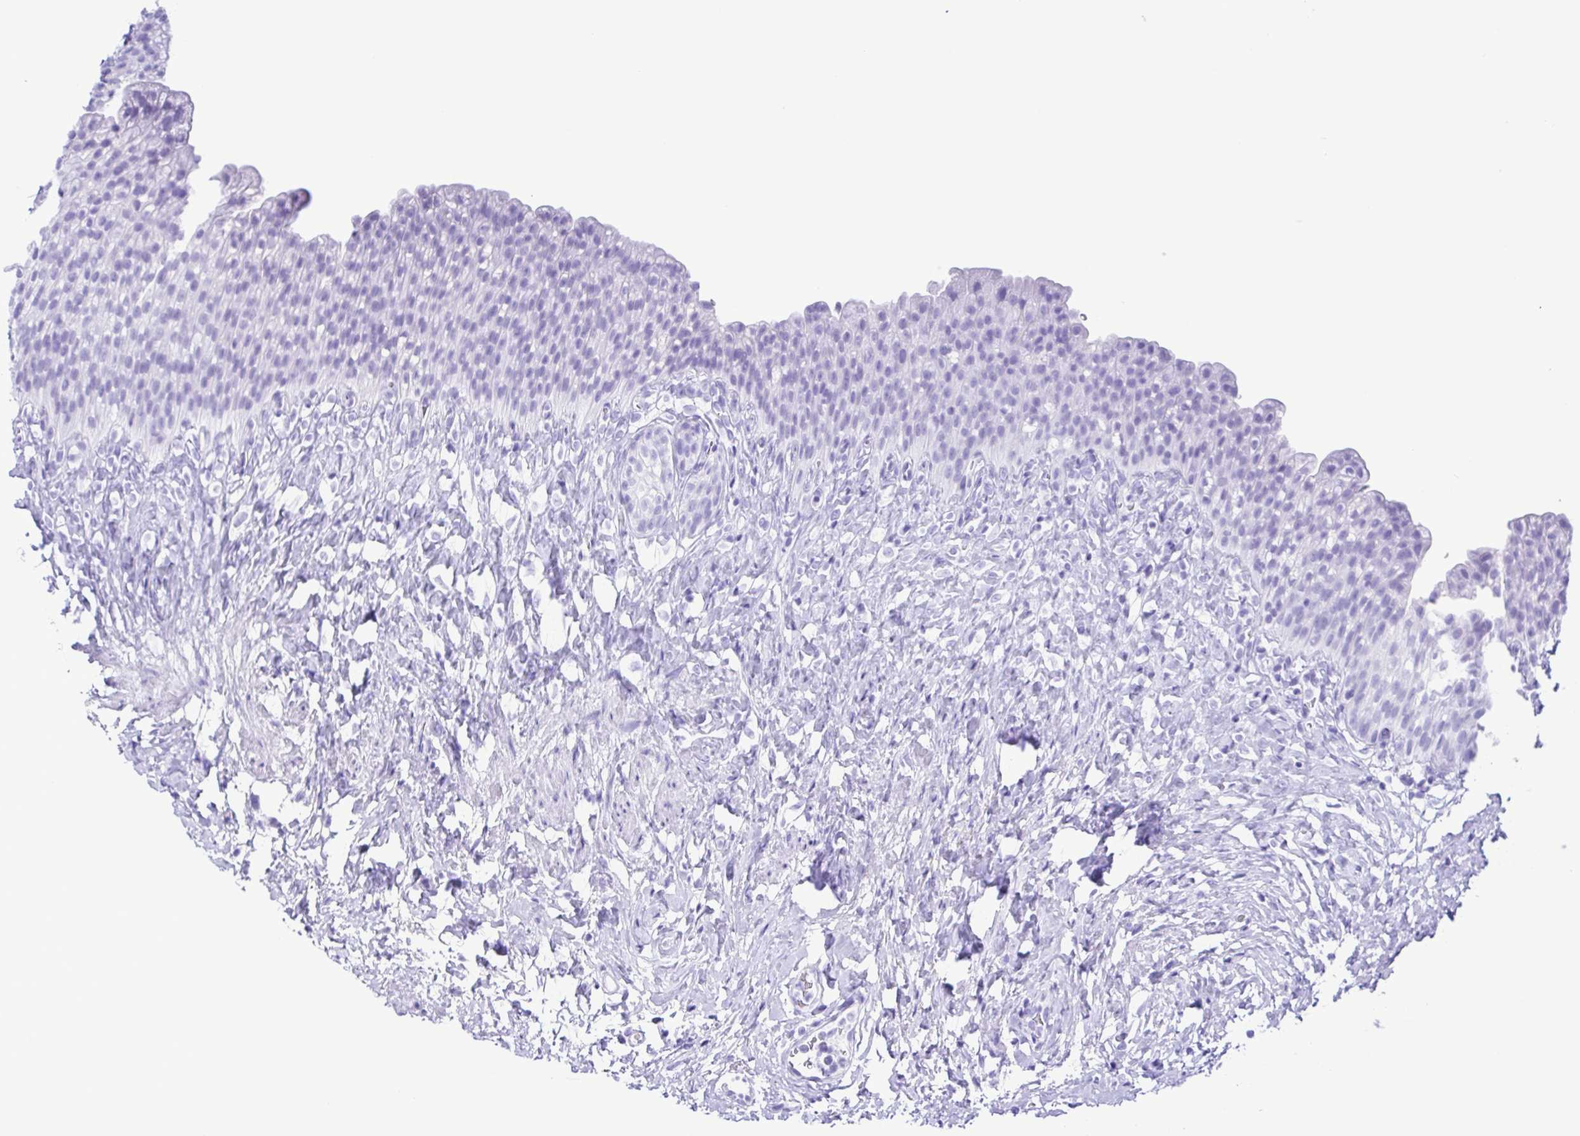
{"staining": {"intensity": "negative", "quantity": "none", "location": "none"}, "tissue": "urinary bladder", "cell_type": "Urothelial cells", "image_type": "normal", "snomed": [{"axis": "morphology", "description": "Normal tissue, NOS"}, {"axis": "topography", "description": "Urinary bladder"}, {"axis": "topography", "description": "Prostate"}], "caption": "A high-resolution image shows immunohistochemistry (IHC) staining of normal urinary bladder, which shows no significant positivity in urothelial cells. (DAB IHC with hematoxylin counter stain).", "gene": "ERP27", "patient": {"sex": "male", "age": 76}}